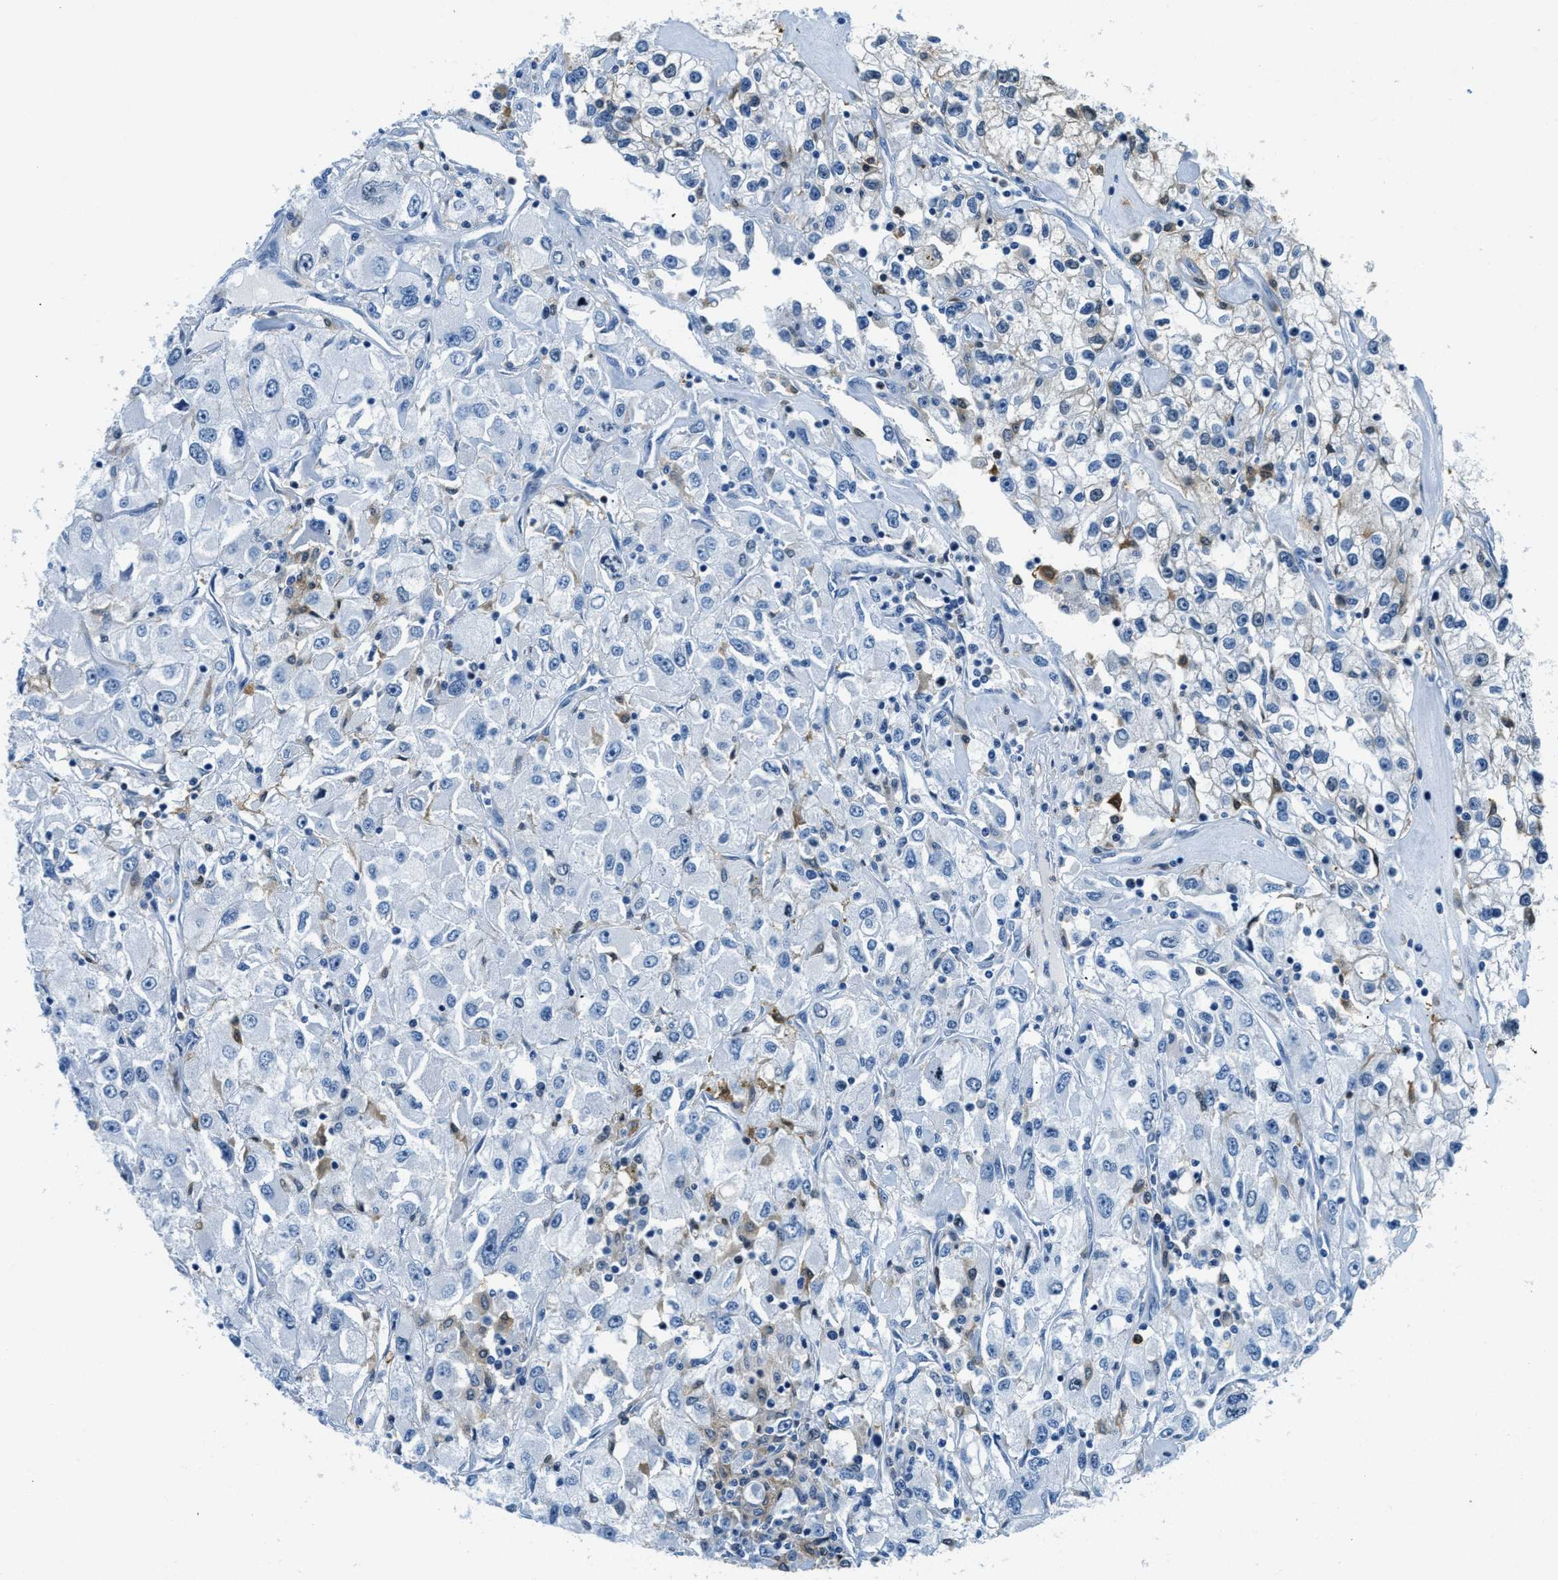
{"staining": {"intensity": "negative", "quantity": "none", "location": "none"}, "tissue": "renal cancer", "cell_type": "Tumor cells", "image_type": "cancer", "snomed": [{"axis": "morphology", "description": "Adenocarcinoma, NOS"}, {"axis": "topography", "description": "Kidney"}], "caption": "The immunohistochemistry (IHC) photomicrograph has no significant positivity in tumor cells of renal cancer (adenocarcinoma) tissue.", "gene": "CAPG", "patient": {"sex": "female", "age": 52}}